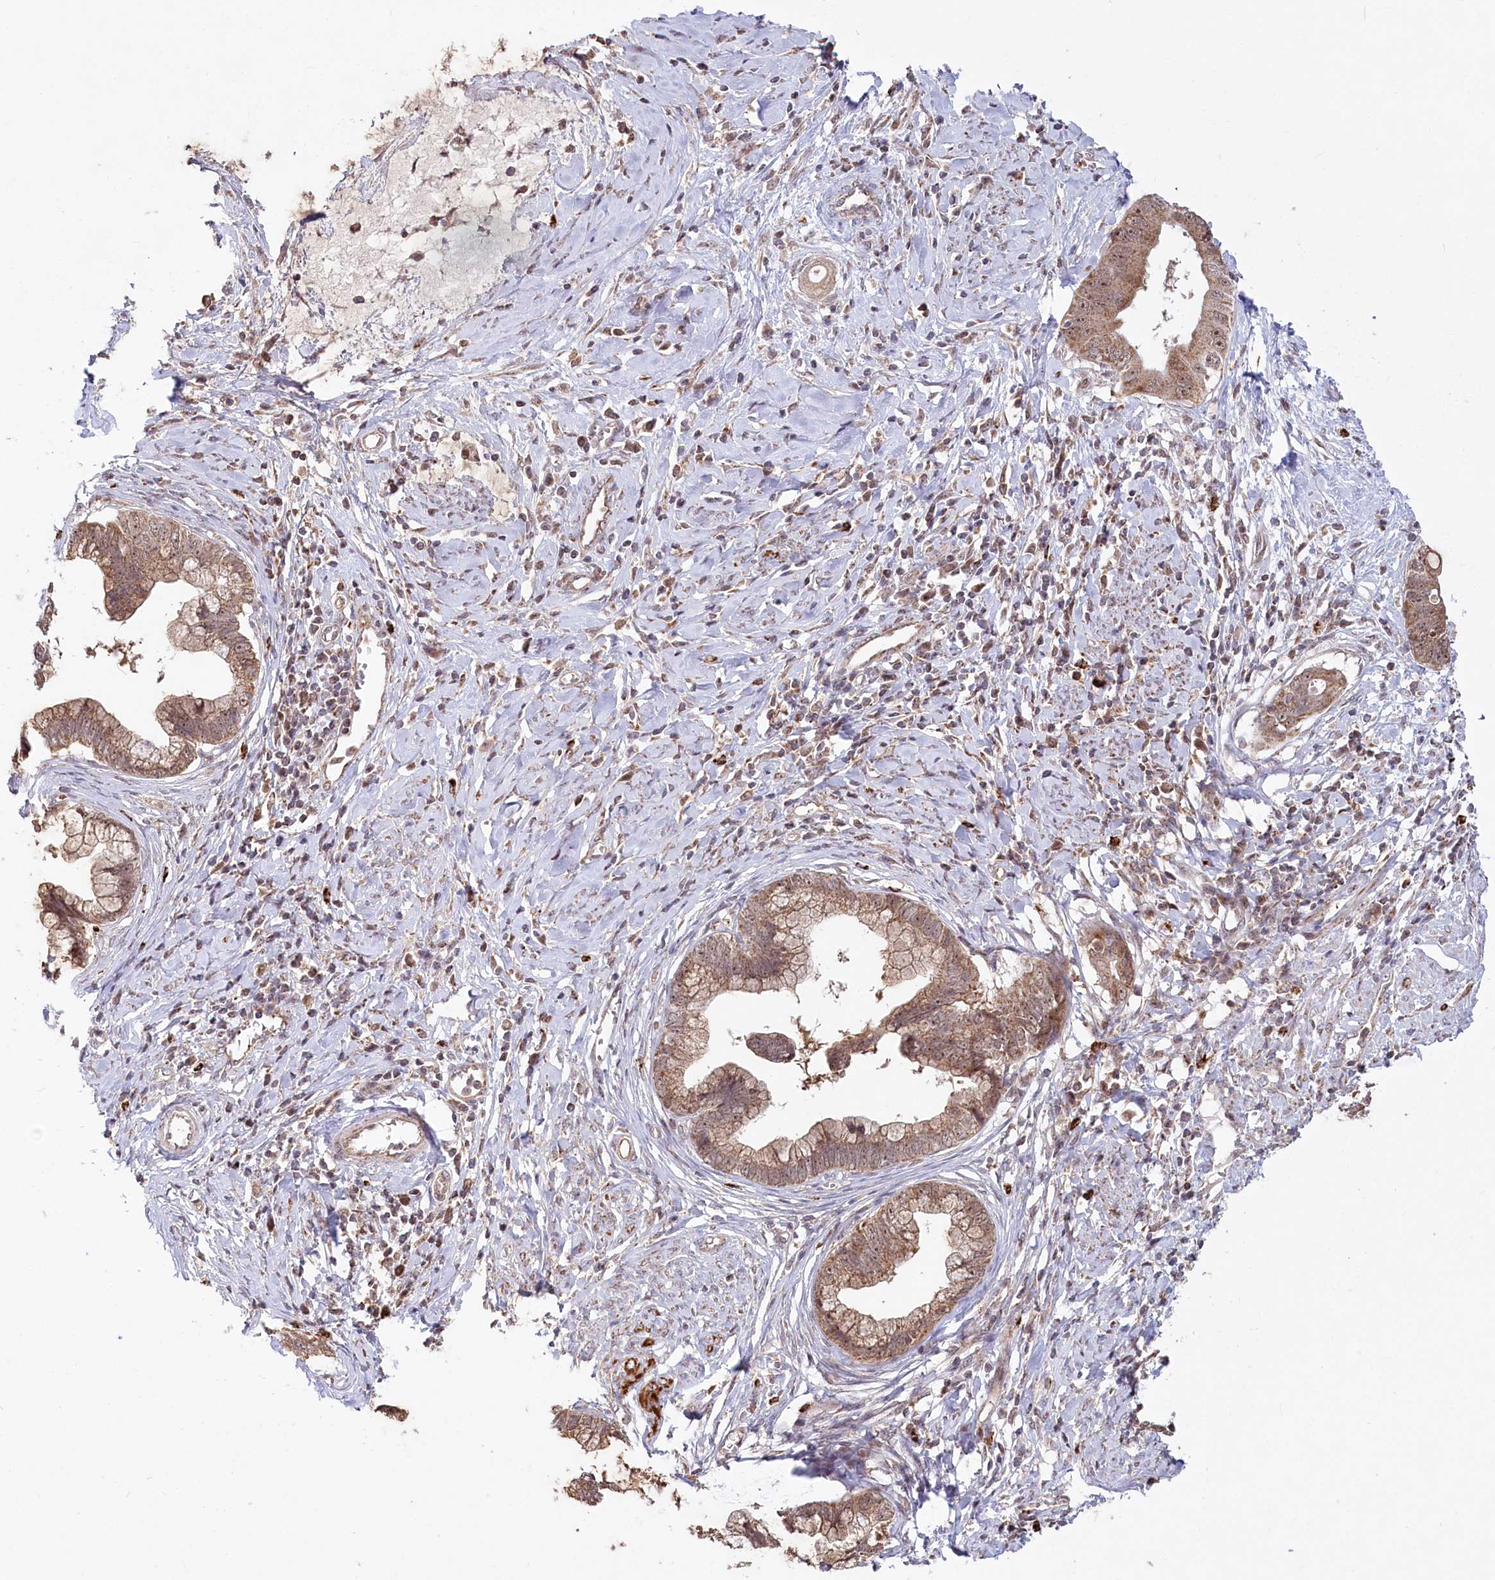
{"staining": {"intensity": "moderate", "quantity": ">75%", "location": "cytoplasmic/membranous,nuclear"}, "tissue": "cervical cancer", "cell_type": "Tumor cells", "image_type": "cancer", "snomed": [{"axis": "morphology", "description": "Adenocarcinoma, NOS"}, {"axis": "topography", "description": "Cervix"}], "caption": "Moderate cytoplasmic/membranous and nuclear staining for a protein is appreciated in about >75% of tumor cells of cervical cancer (adenocarcinoma) using immunohistochemistry.", "gene": "RTN4IP1", "patient": {"sex": "female", "age": 44}}